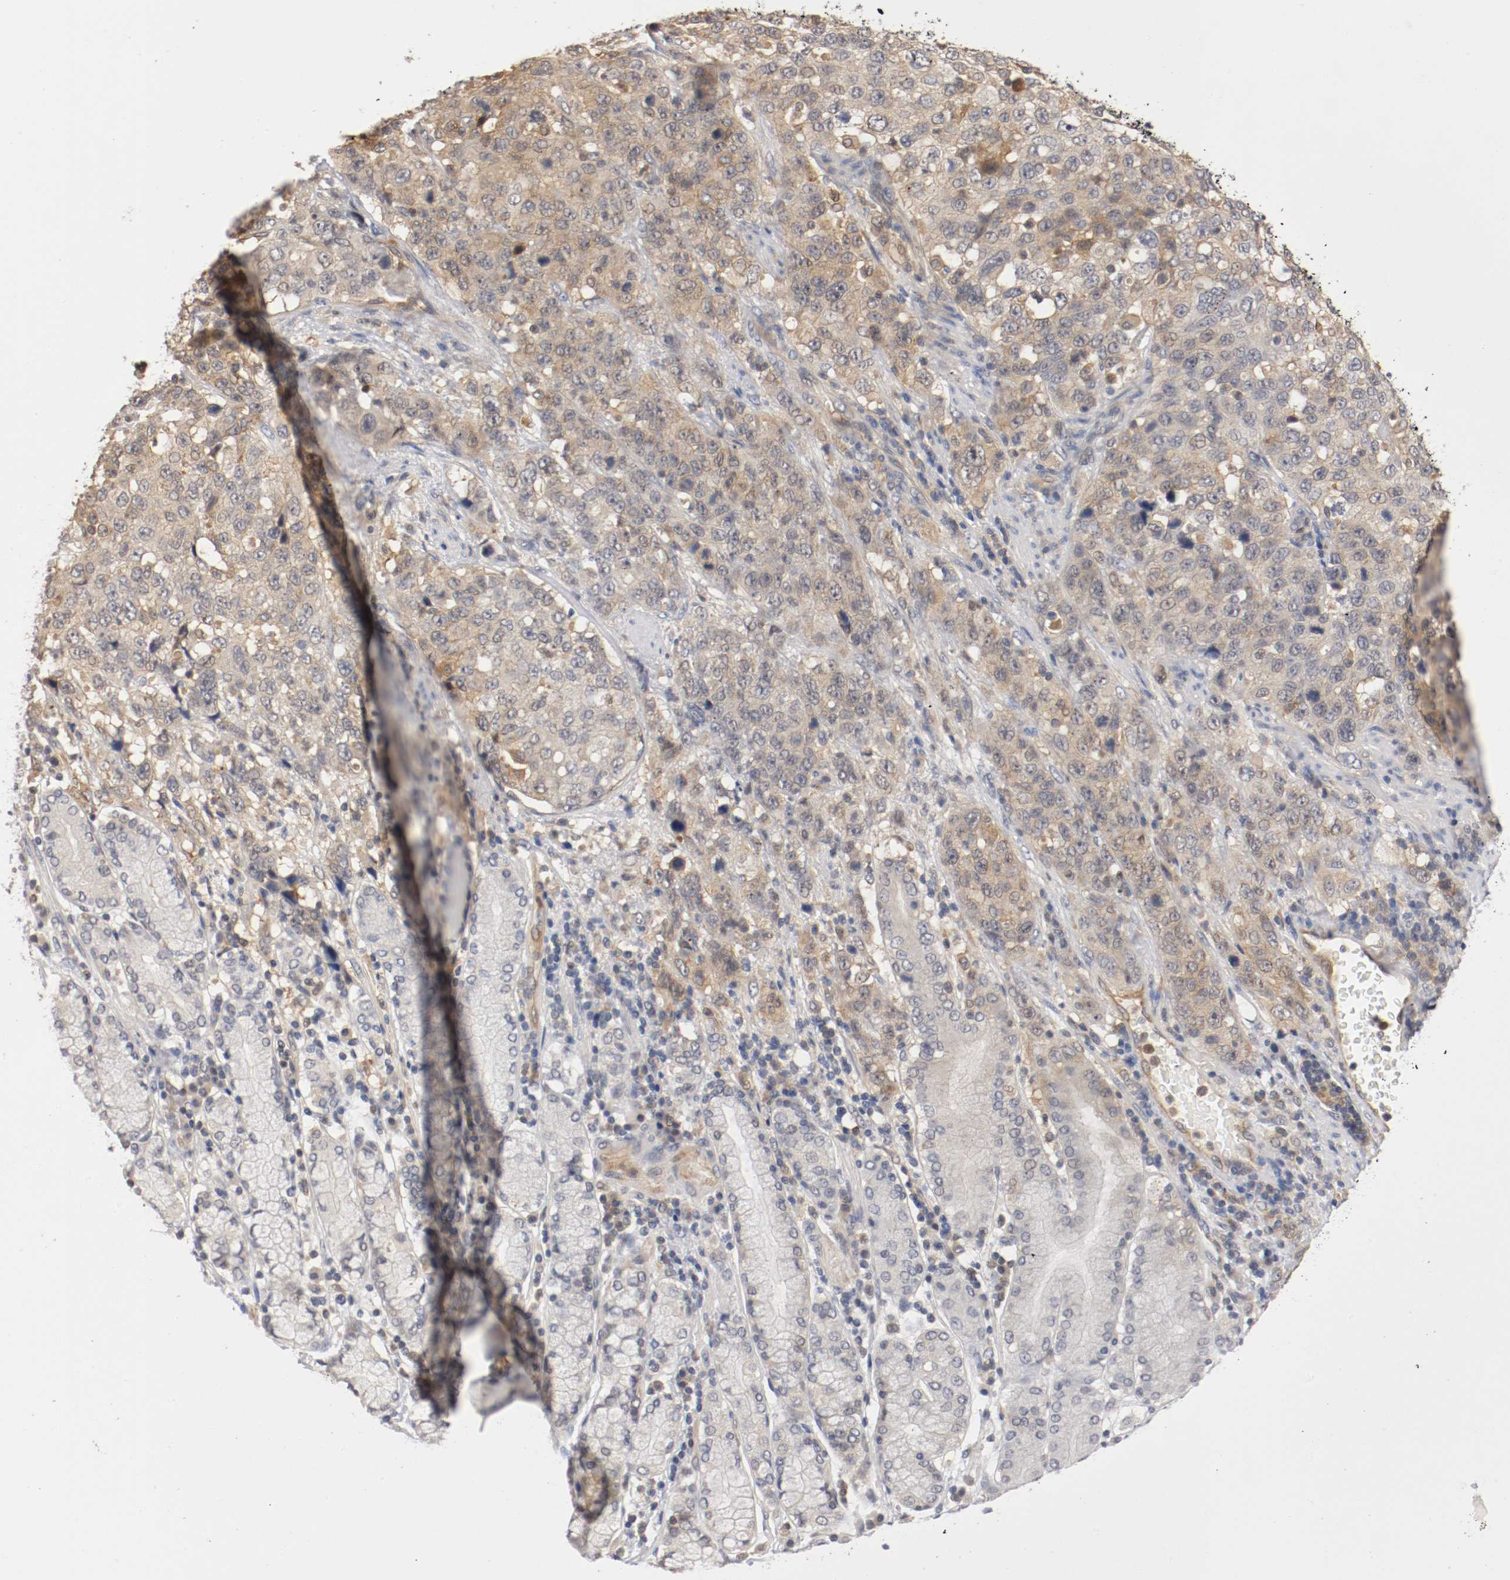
{"staining": {"intensity": "weak", "quantity": "25%-75%", "location": "cytoplasmic/membranous"}, "tissue": "stomach cancer", "cell_type": "Tumor cells", "image_type": "cancer", "snomed": [{"axis": "morphology", "description": "Normal tissue, NOS"}, {"axis": "morphology", "description": "Adenocarcinoma, NOS"}, {"axis": "topography", "description": "Stomach"}], "caption": "Weak cytoplasmic/membranous protein staining is seen in about 25%-75% of tumor cells in stomach adenocarcinoma. Nuclei are stained in blue.", "gene": "RBM23", "patient": {"sex": "male", "age": 48}}